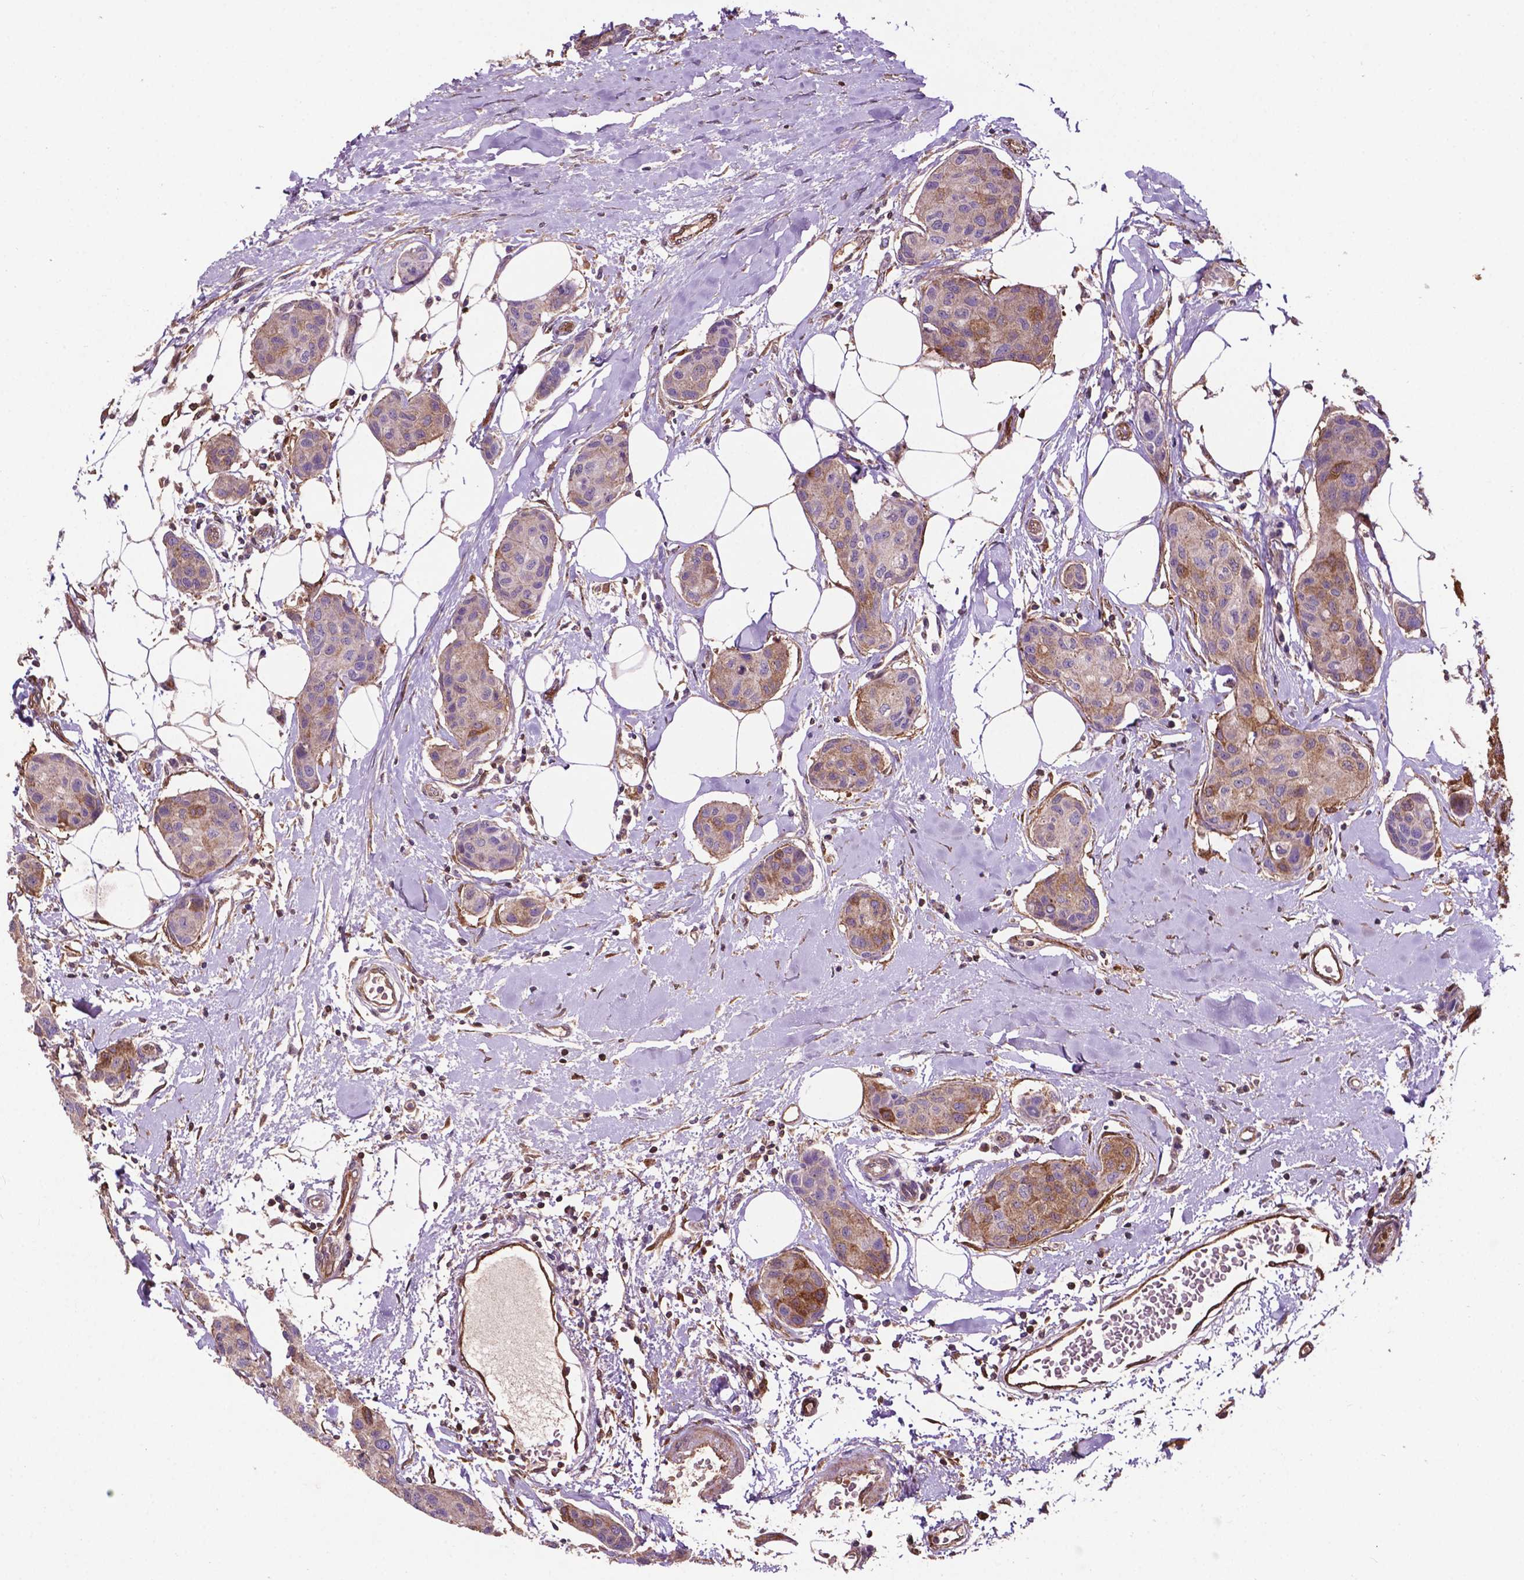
{"staining": {"intensity": "moderate", "quantity": "<25%", "location": "cytoplasmic/membranous"}, "tissue": "breast cancer", "cell_type": "Tumor cells", "image_type": "cancer", "snomed": [{"axis": "morphology", "description": "Duct carcinoma"}, {"axis": "topography", "description": "Breast"}], "caption": "About <25% of tumor cells in breast infiltrating ductal carcinoma demonstrate moderate cytoplasmic/membranous protein staining as visualized by brown immunohistochemical staining.", "gene": "SMAD3", "patient": {"sex": "female", "age": 80}}